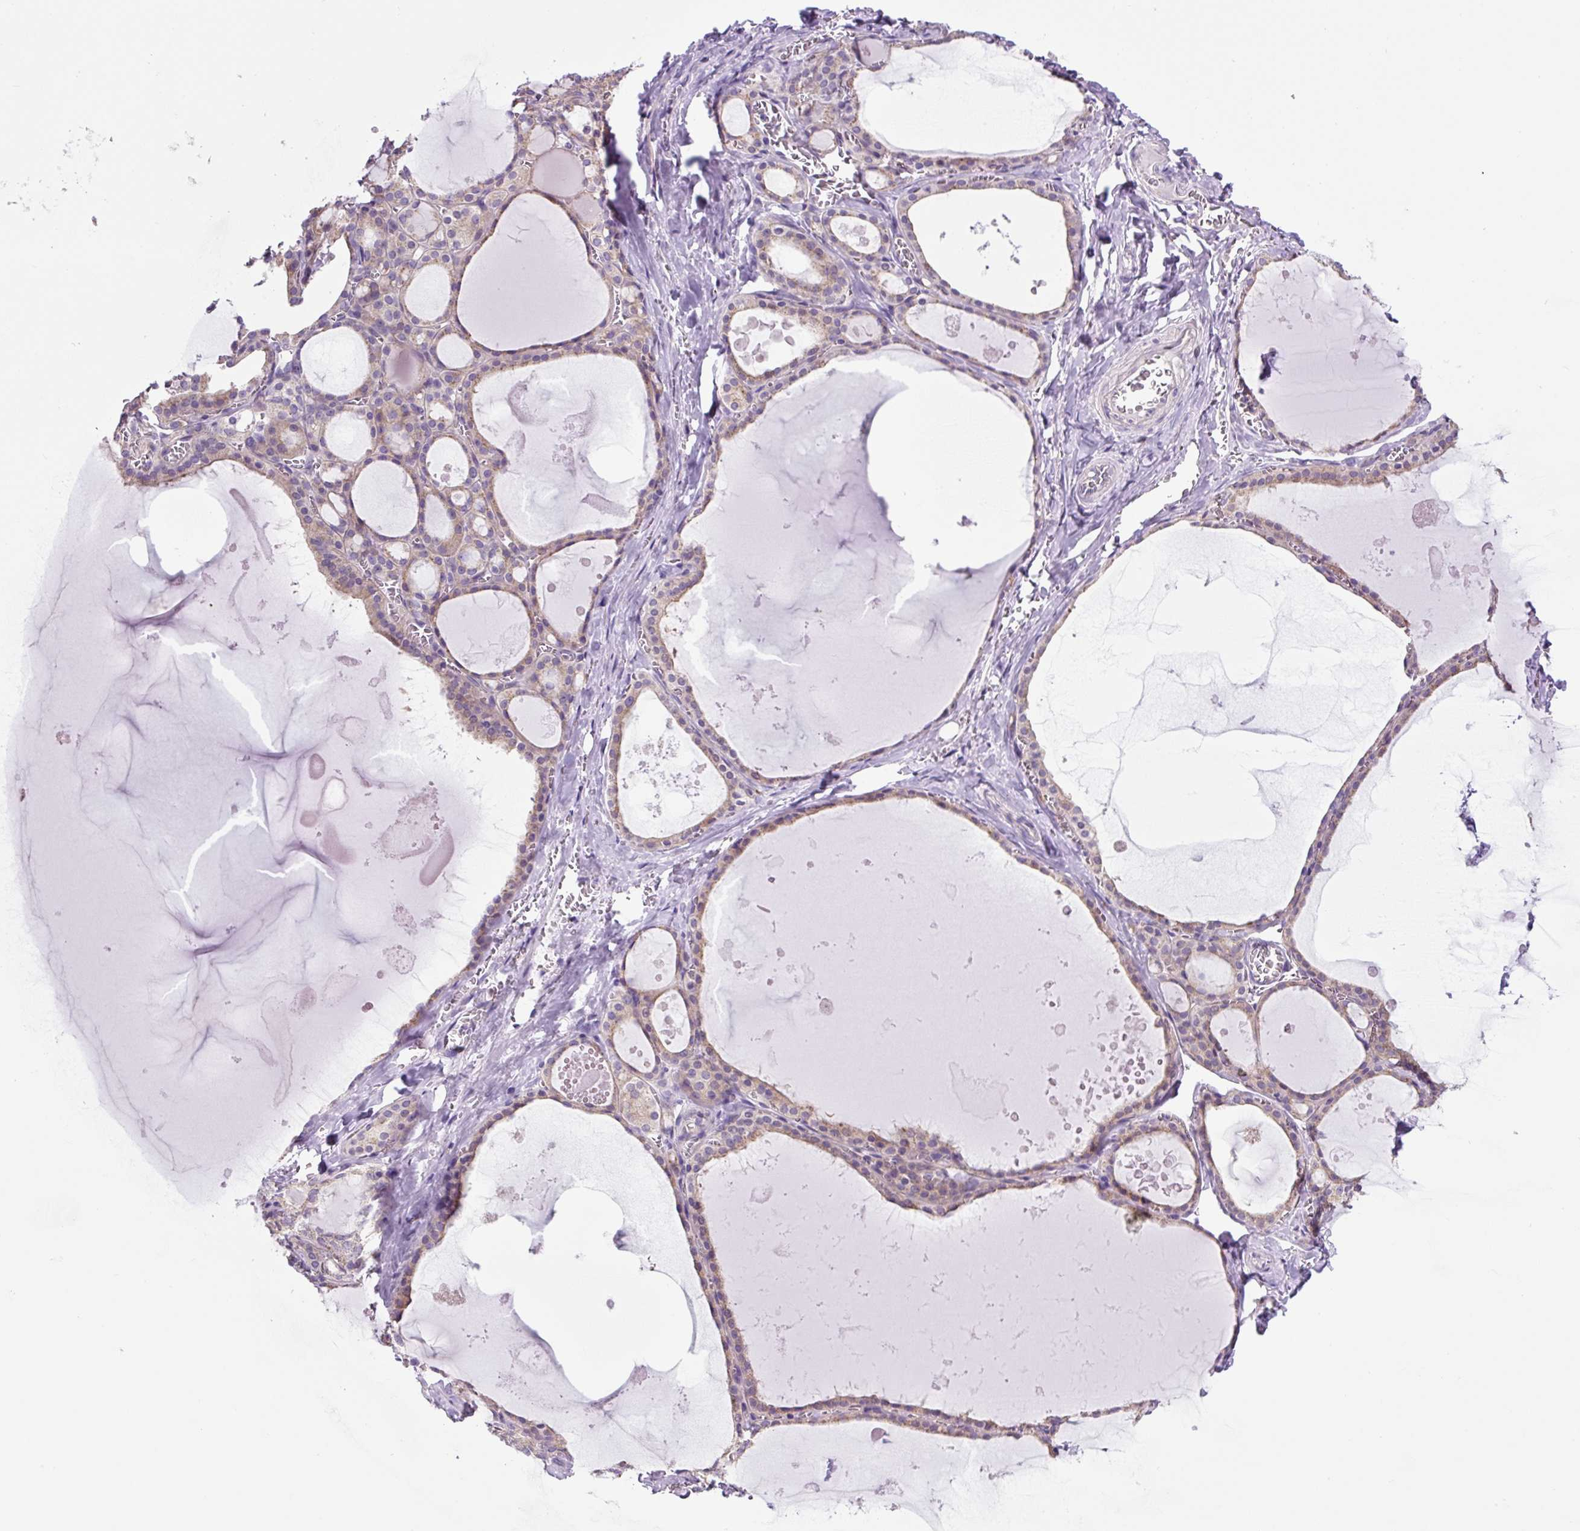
{"staining": {"intensity": "moderate", "quantity": "25%-75%", "location": "cytoplasmic/membranous"}, "tissue": "thyroid gland", "cell_type": "Glandular cells", "image_type": "normal", "snomed": [{"axis": "morphology", "description": "Normal tissue, NOS"}, {"axis": "topography", "description": "Thyroid gland"}], "caption": "Protein expression analysis of normal thyroid gland displays moderate cytoplasmic/membranous expression in approximately 25%-75% of glandular cells.", "gene": "GORASP1", "patient": {"sex": "male", "age": 56}}